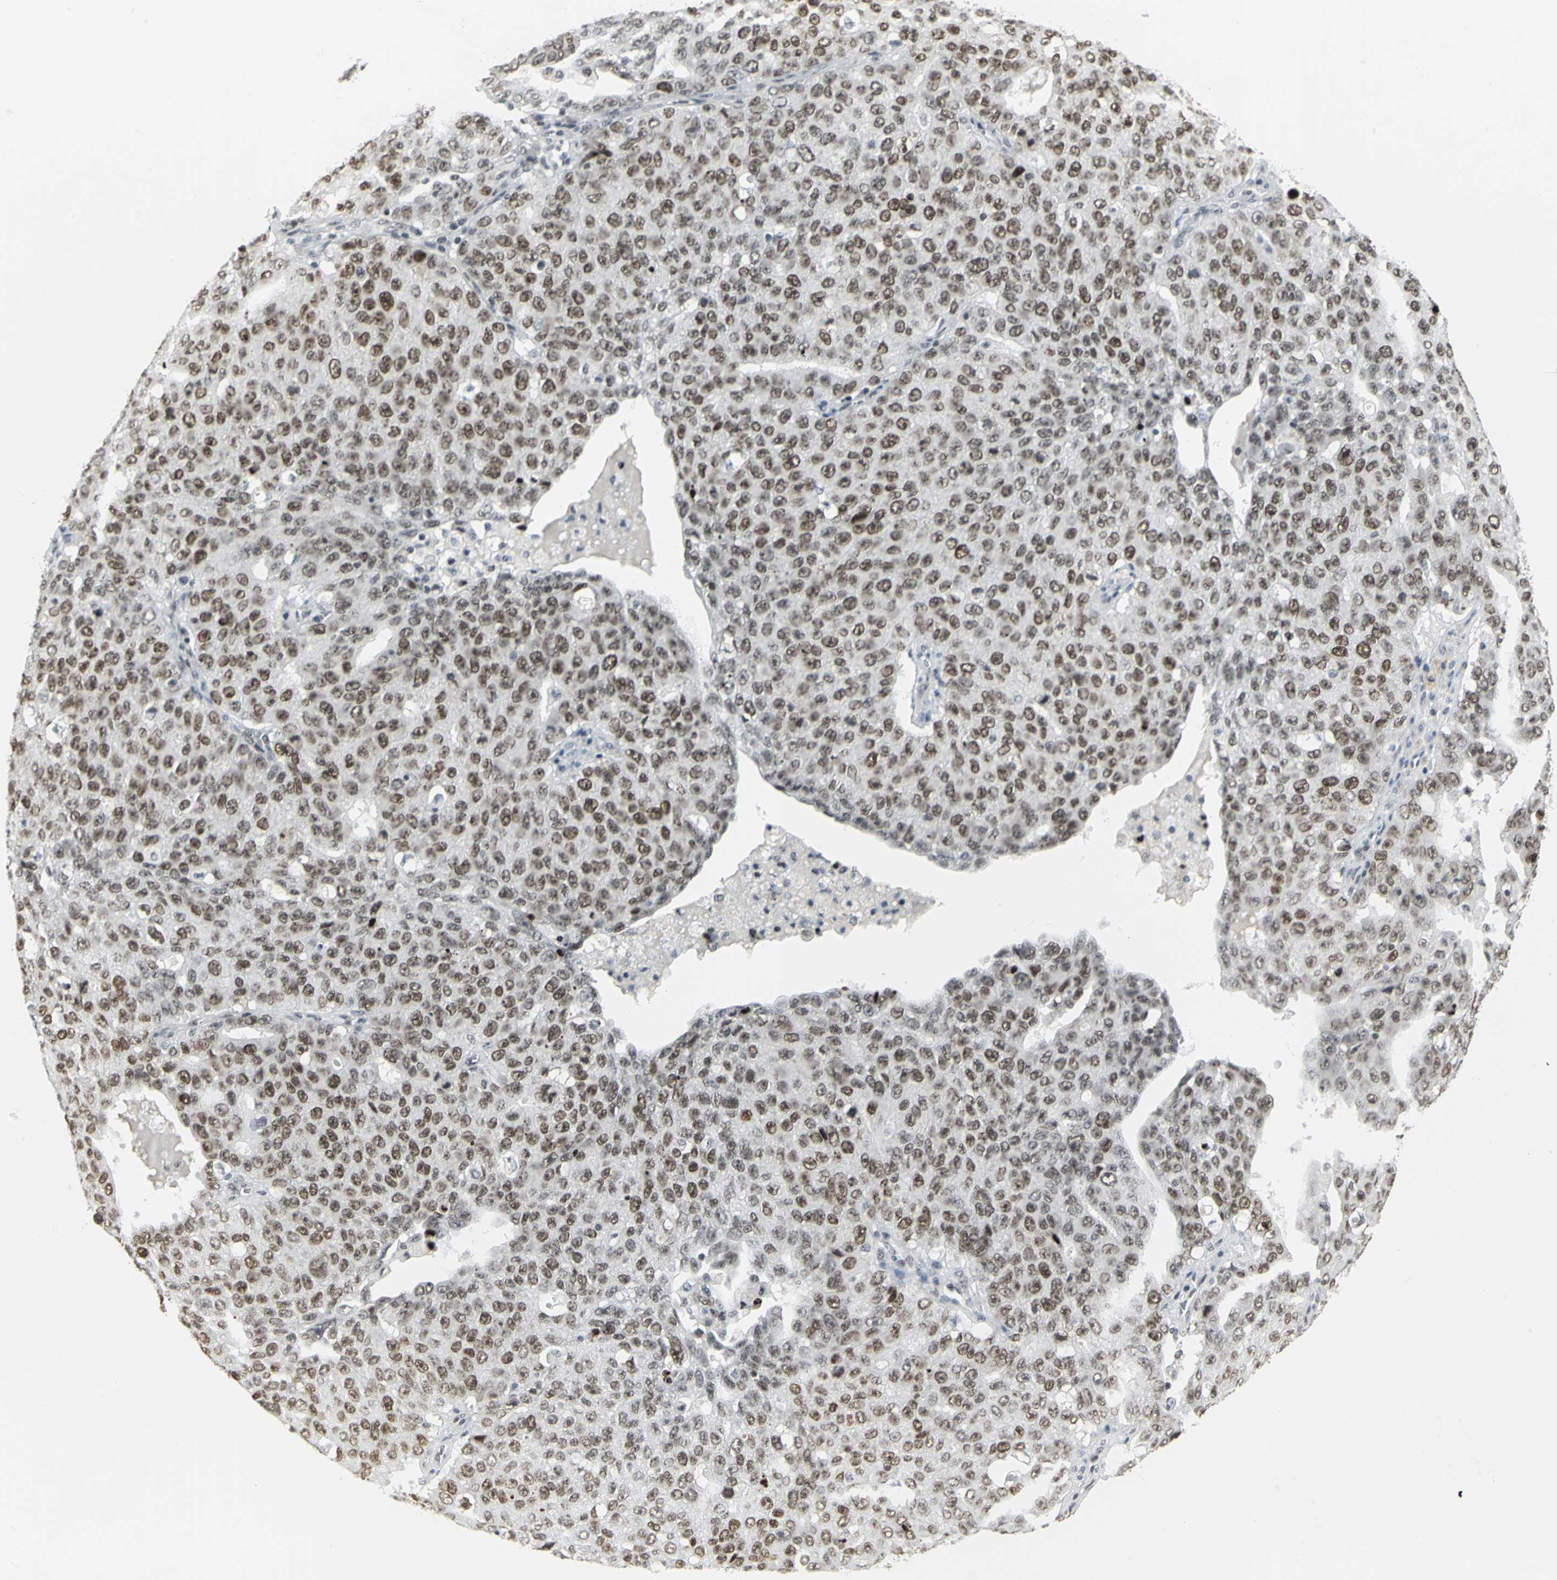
{"staining": {"intensity": "strong", "quantity": ">75%", "location": "nuclear"}, "tissue": "ovarian cancer", "cell_type": "Tumor cells", "image_type": "cancer", "snomed": [{"axis": "morphology", "description": "Carcinoma, endometroid"}, {"axis": "topography", "description": "Ovary"}], "caption": "Immunohistochemistry (IHC) micrograph of neoplastic tissue: human ovarian cancer (endometroid carcinoma) stained using immunohistochemistry (IHC) shows high levels of strong protein expression localized specifically in the nuclear of tumor cells, appearing as a nuclear brown color.", "gene": "CBX3", "patient": {"sex": "female", "age": 62}}